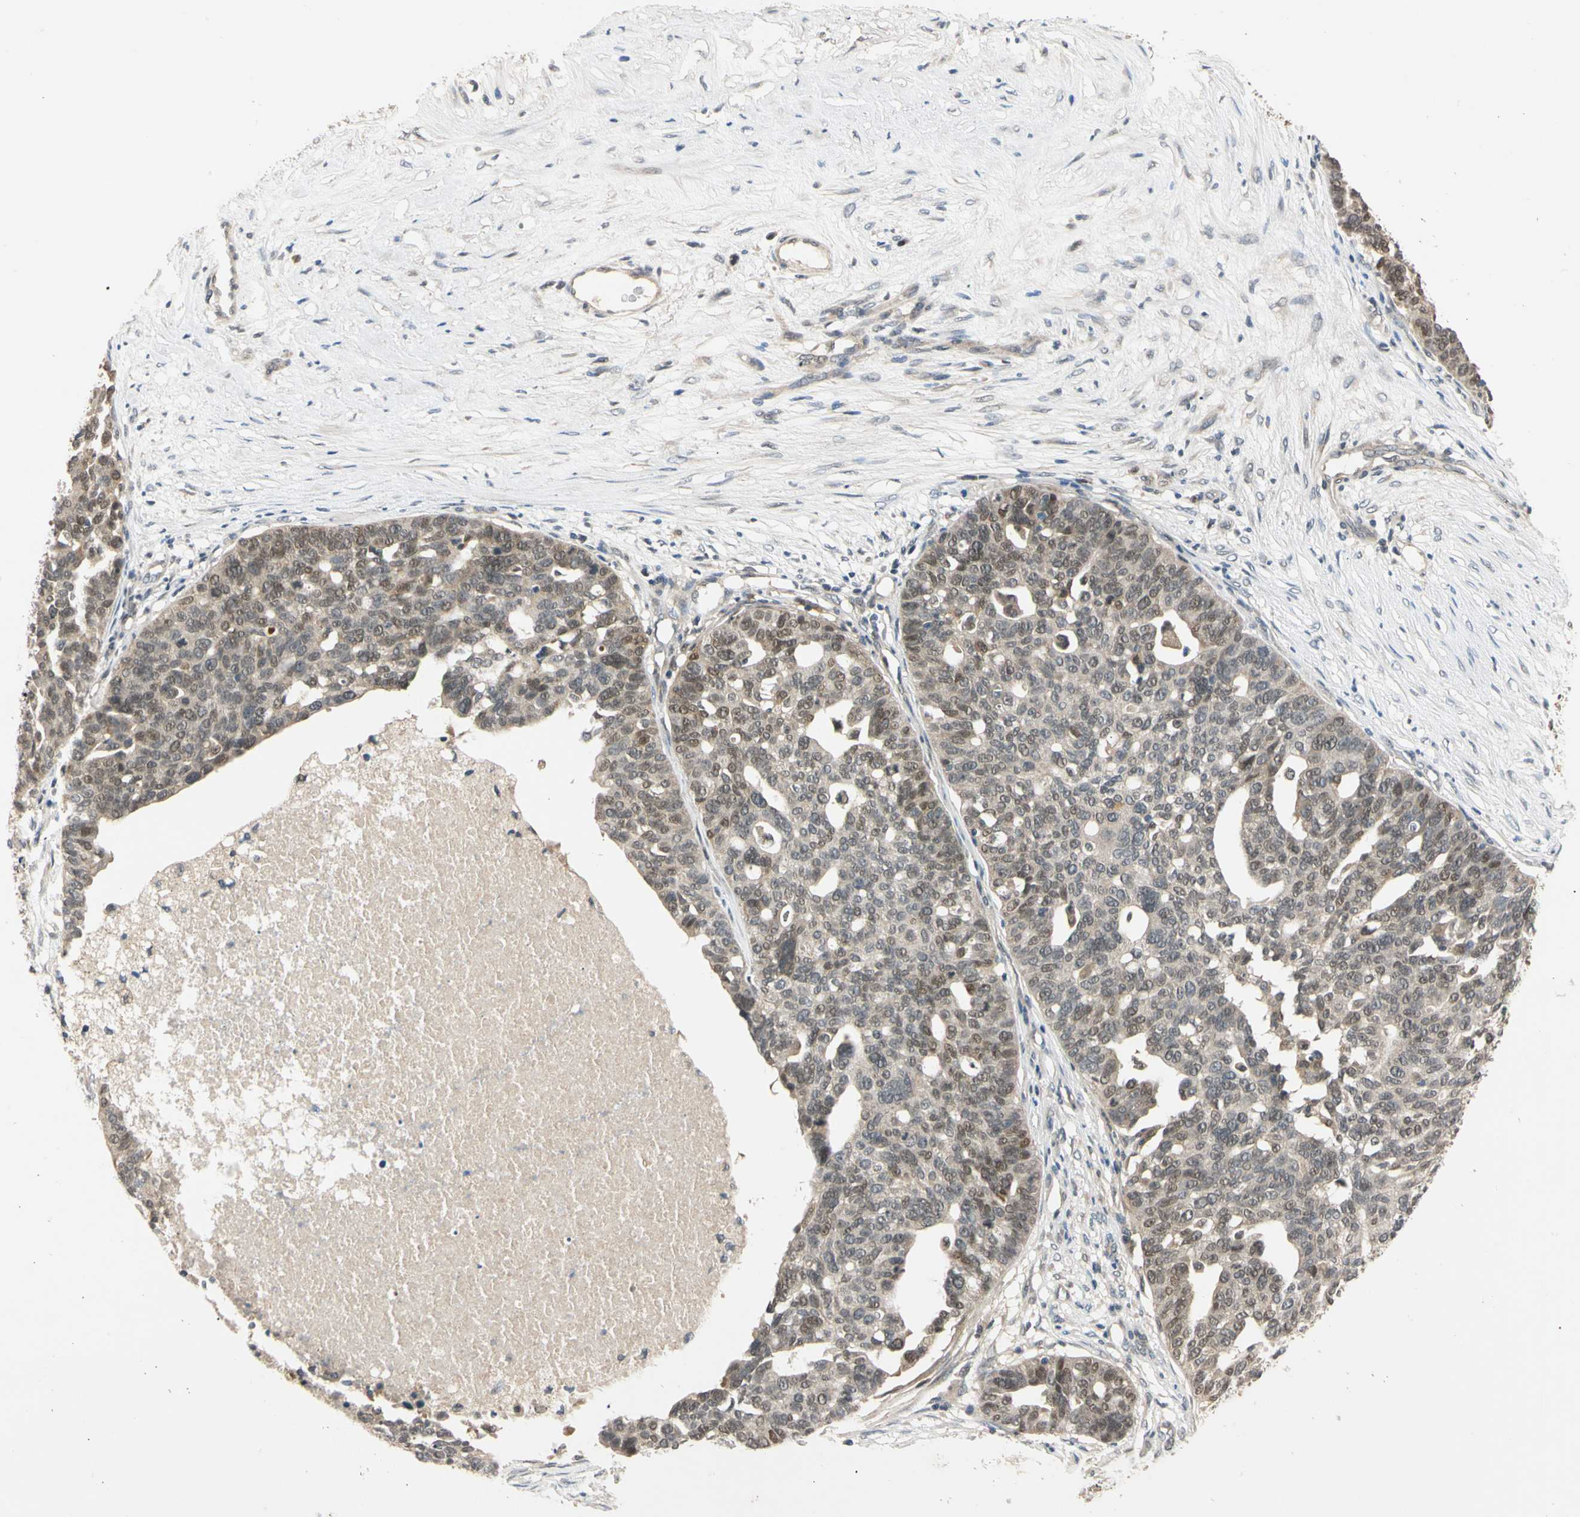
{"staining": {"intensity": "moderate", "quantity": "25%-75%", "location": "cytoplasmic/membranous,nuclear"}, "tissue": "ovarian cancer", "cell_type": "Tumor cells", "image_type": "cancer", "snomed": [{"axis": "morphology", "description": "Cystadenocarcinoma, serous, NOS"}, {"axis": "topography", "description": "Ovary"}], "caption": "Ovarian cancer (serous cystadenocarcinoma) stained with IHC displays moderate cytoplasmic/membranous and nuclear expression in approximately 25%-75% of tumor cells.", "gene": "RIOX2", "patient": {"sex": "female", "age": 59}}